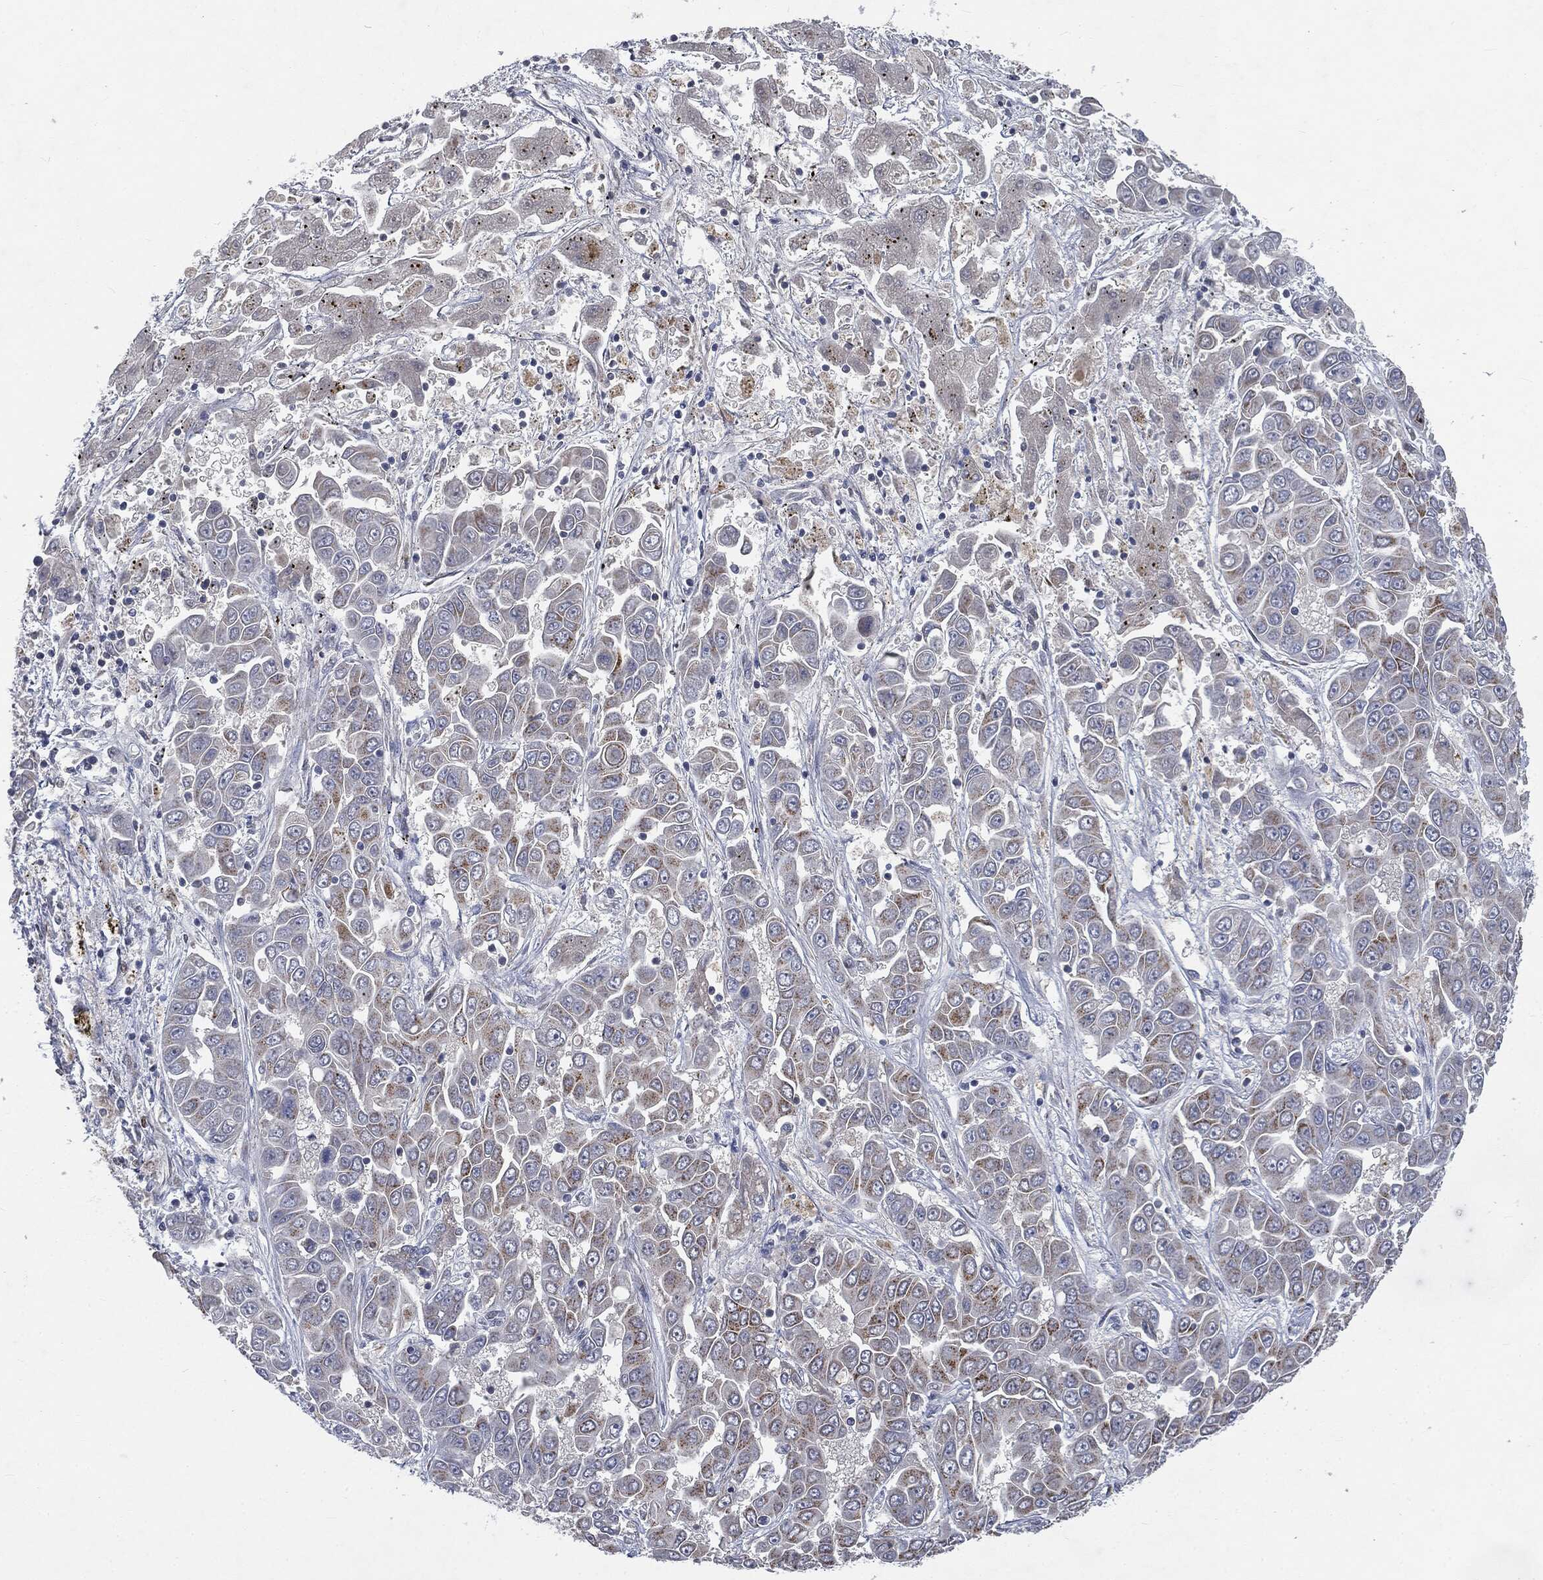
{"staining": {"intensity": "moderate", "quantity": "25%-75%", "location": "cytoplasmic/membranous"}, "tissue": "liver cancer", "cell_type": "Tumor cells", "image_type": "cancer", "snomed": [{"axis": "morphology", "description": "Cholangiocarcinoma"}, {"axis": "topography", "description": "Liver"}], "caption": "Liver cancer stained for a protein (brown) demonstrates moderate cytoplasmic/membranous positive expression in about 25%-75% of tumor cells.", "gene": "CASD1", "patient": {"sex": "female", "age": 52}}